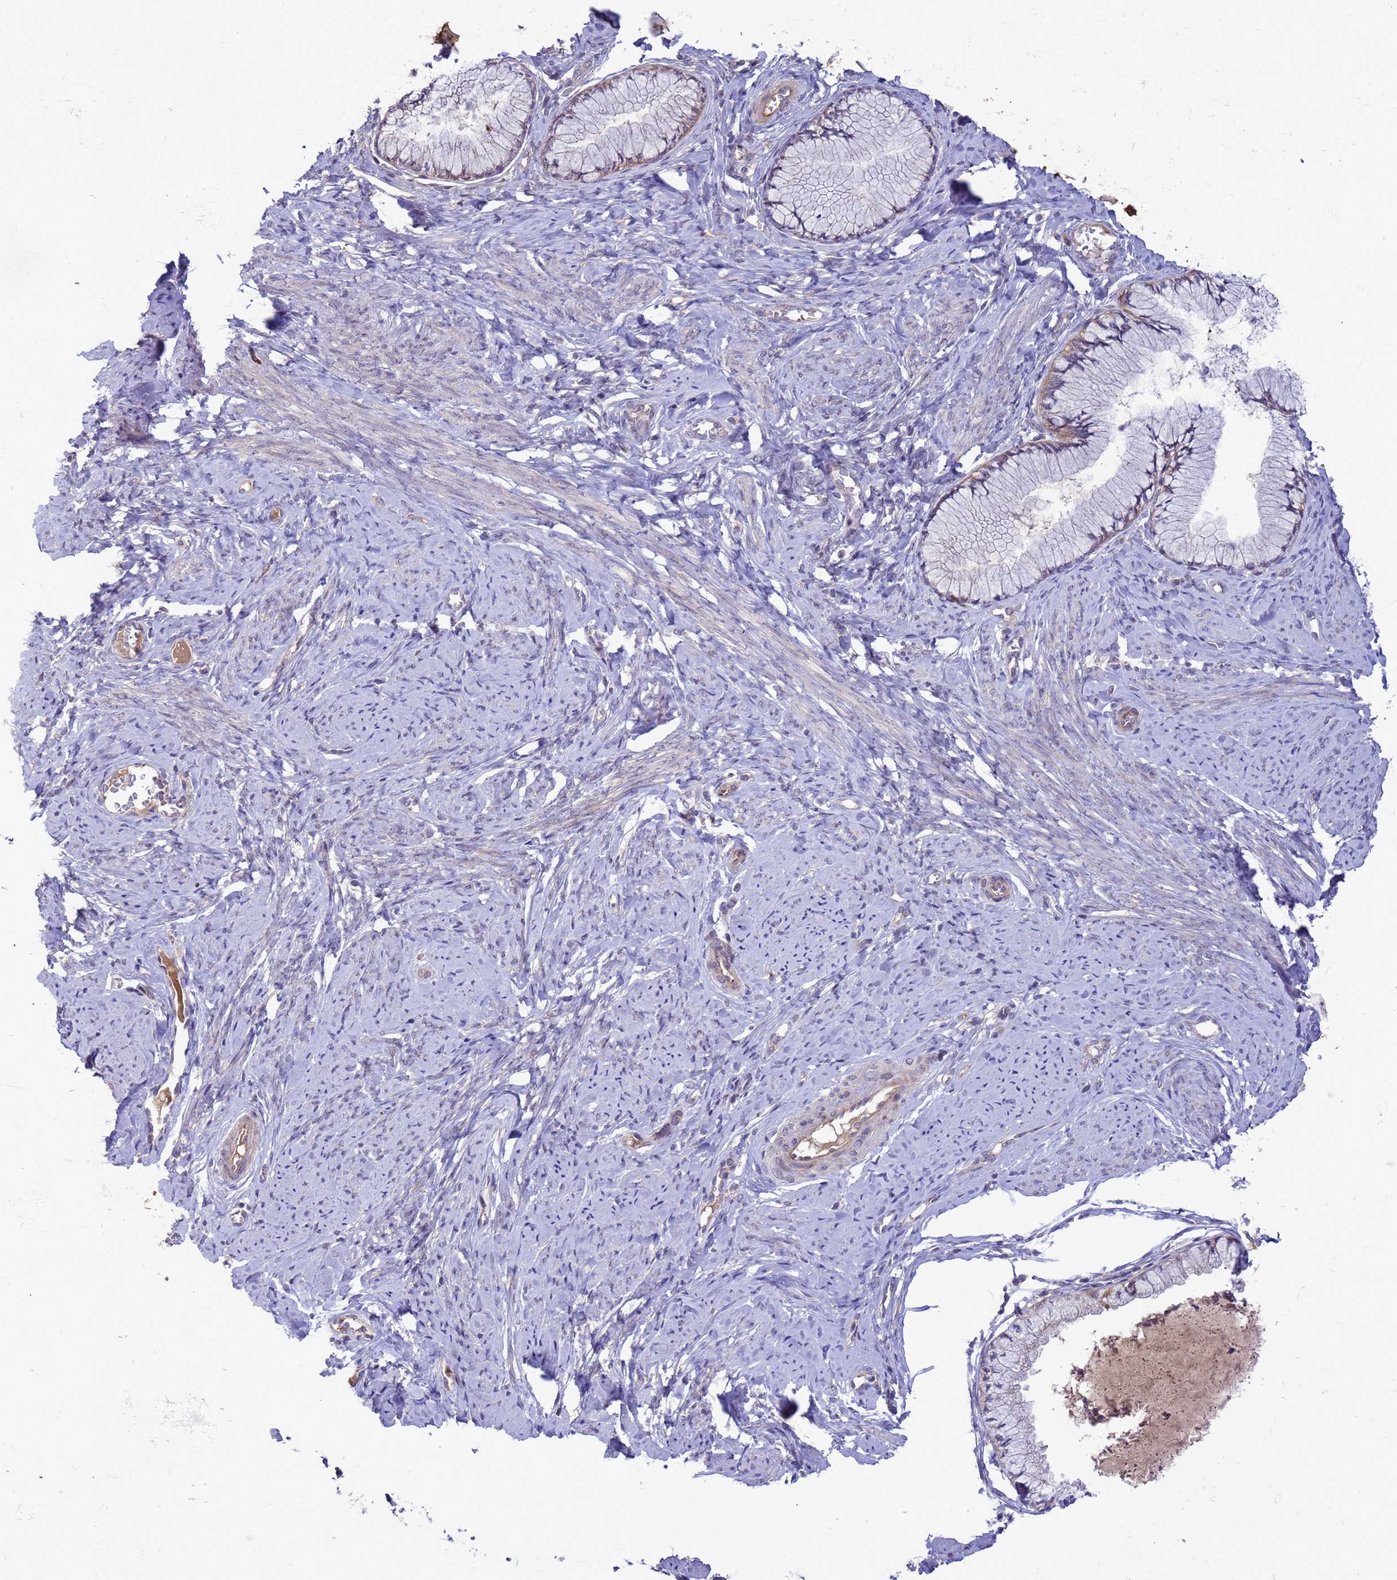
{"staining": {"intensity": "weak", "quantity": "25%-75%", "location": "cytoplasmic/membranous"}, "tissue": "cervix", "cell_type": "Glandular cells", "image_type": "normal", "snomed": [{"axis": "morphology", "description": "Normal tissue, NOS"}, {"axis": "topography", "description": "Cervix"}], "caption": "The micrograph displays immunohistochemical staining of unremarkable cervix. There is weak cytoplasmic/membranous staining is seen in approximately 25%-75% of glandular cells. The protein is shown in brown color, while the nuclei are stained blue.", "gene": "GJA10", "patient": {"sex": "female", "age": 42}}